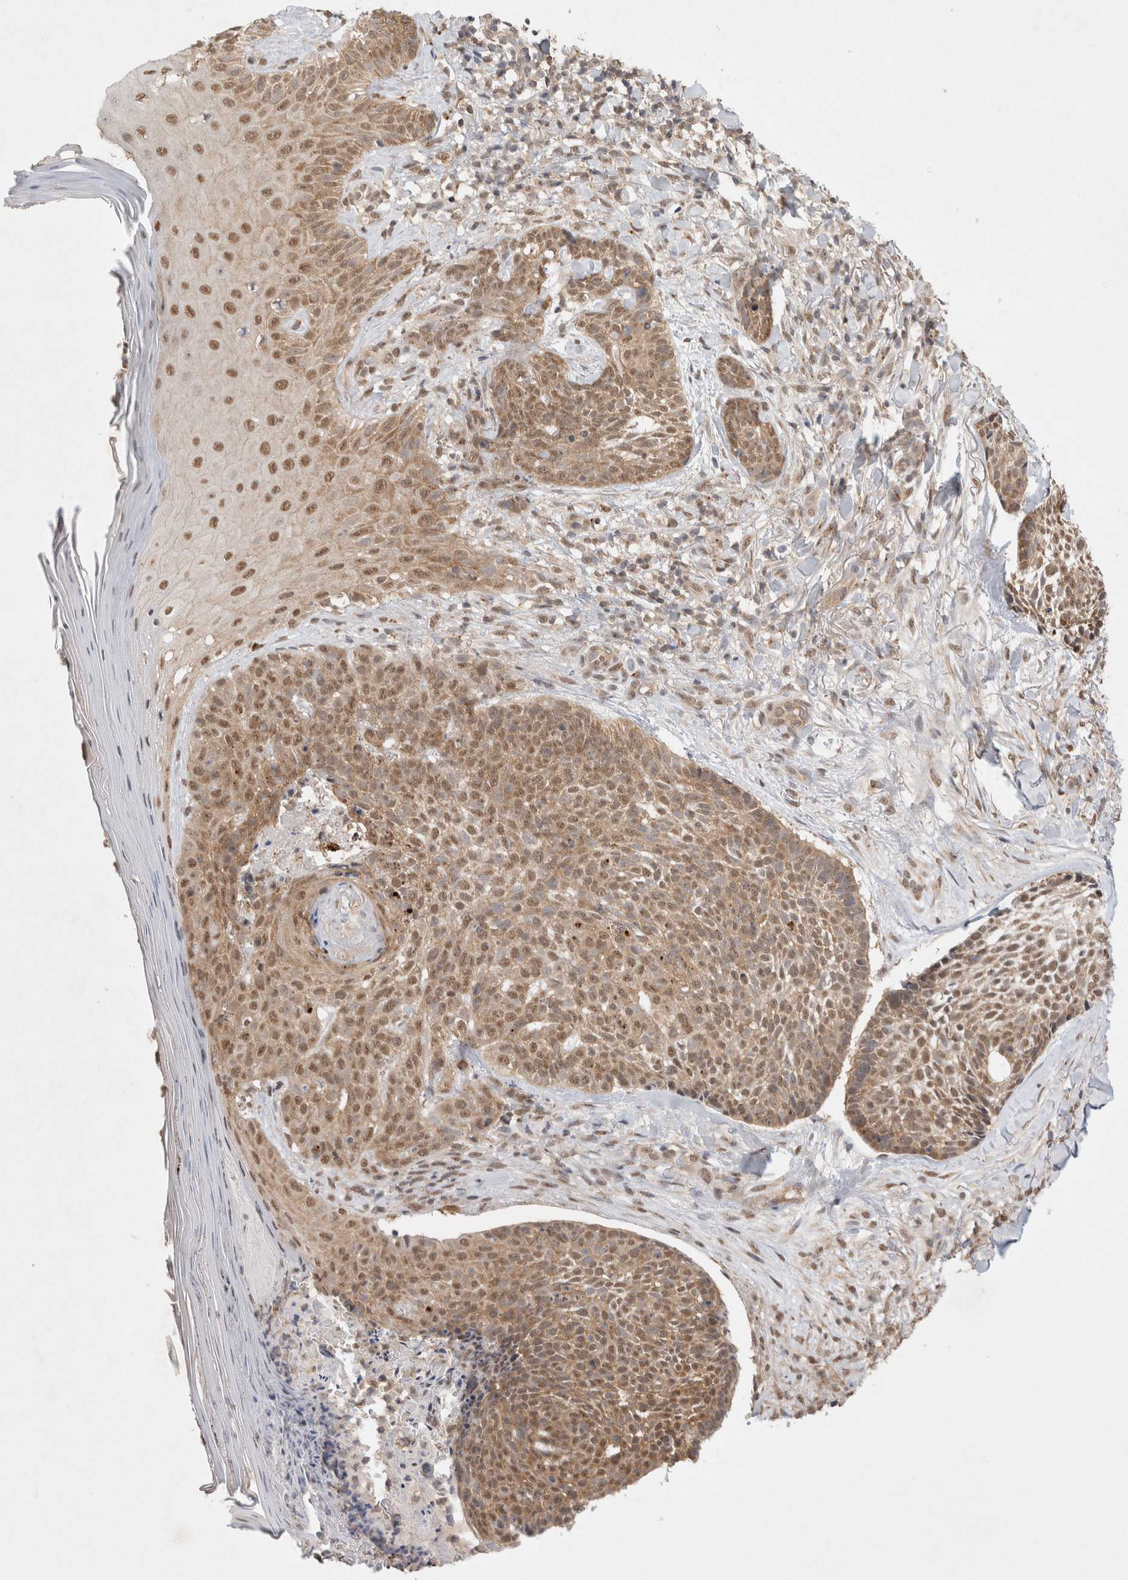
{"staining": {"intensity": "moderate", "quantity": ">75%", "location": "cytoplasmic/membranous,nuclear"}, "tissue": "skin cancer", "cell_type": "Tumor cells", "image_type": "cancer", "snomed": [{"axis": "morphology", "description": "Normal tissue, NOS"}, {"axis": "morphology", "description": "Basal cell carcinoma"}, {"axis": "topography", "description": "Skin"}], "caption": "Immunohistochemistry image of human skin cancer (basal cell carcinoma) stained for a protein (brown), which shows medium levels of moderate cytoplasmic/membranous and nuclear staining in approximately >75% of tumor cells.", "gene": "WIPF2", "patient": {"sex": "male", "age": 67}}